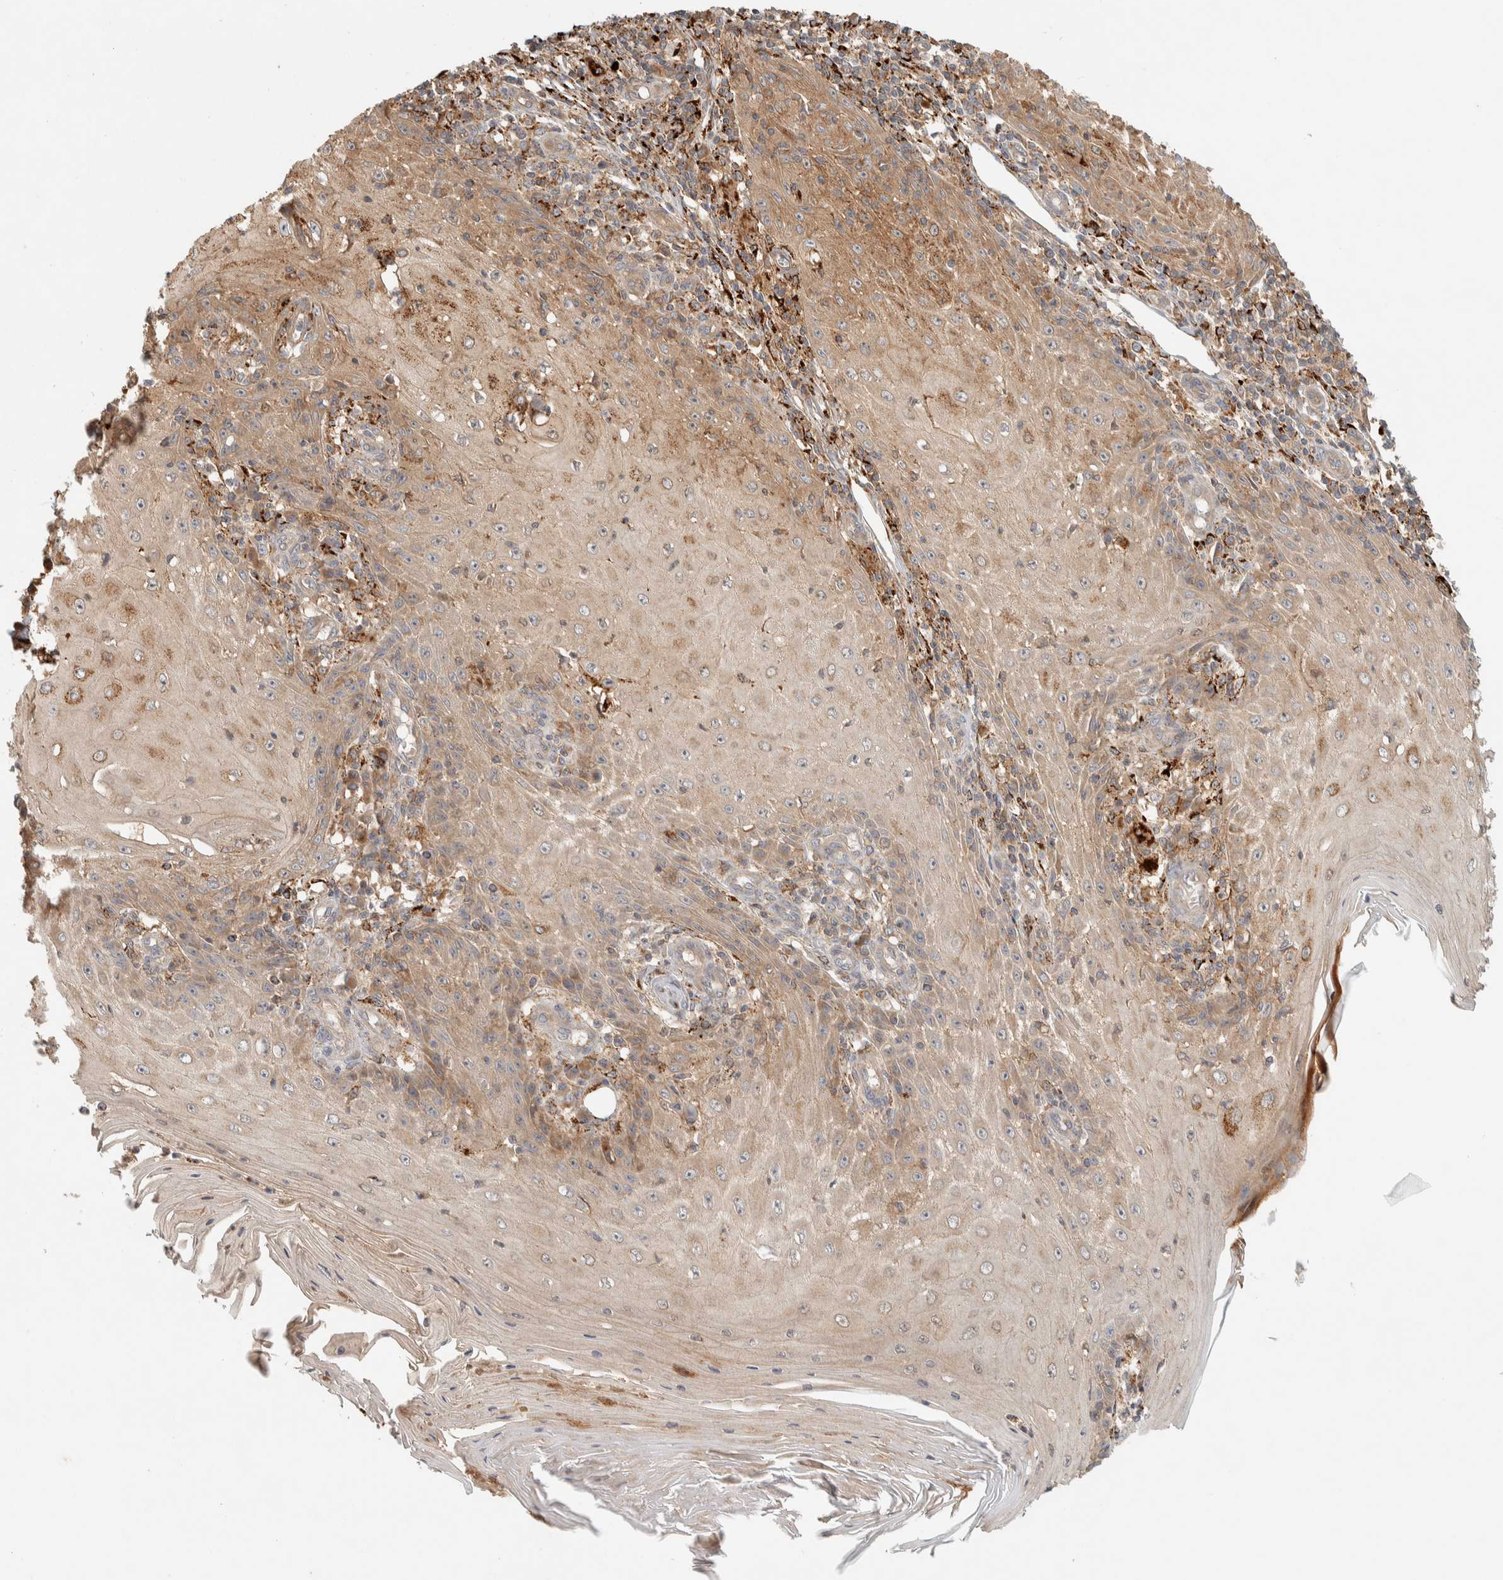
{"staining": {"intensity": "moderate", "quantity": "25%-75%", "location": "cytoplasmic/membranous"}, "tissue": "skin cancer", "cell_type": "Tumor cells", "image_type": "cancer", "snomed": [{"axis": "morphology", "description": "Squamous cell carcinoma, NOS"}, {"axis": "topography", "description": "Skin"}], "caption": "Protein analysis of skin cancer tissue exhibits moderate cytoplasmic/membranous expression in about 25%-75% of tumor cells. (Brightfield microscopy of DAB IHC at high magnification).", "gene": "FAM167A", "patient": {"sex": "female", "age": 73}}